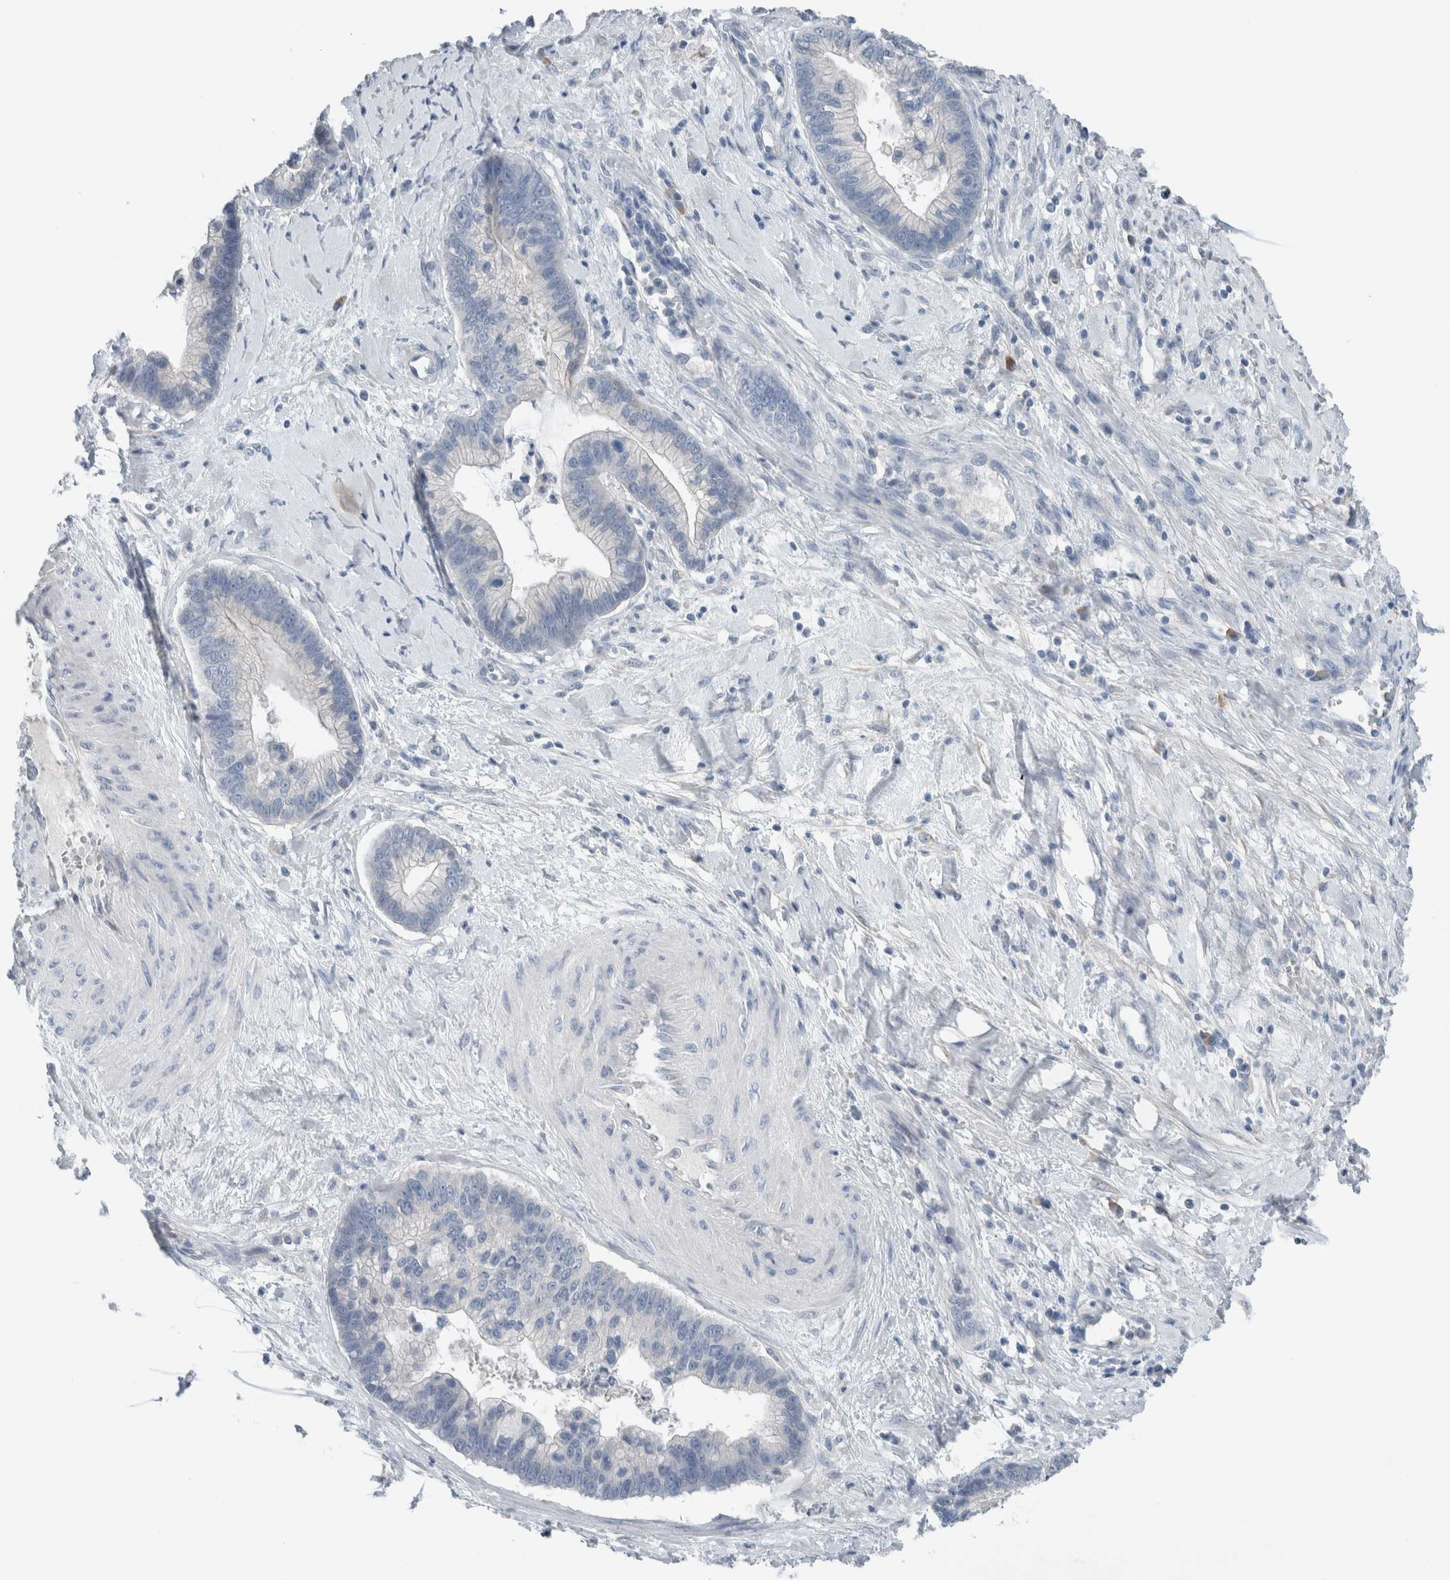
{"staining": {"intensity": "negative", "quantity": "none", "location": "none"}, "tissue": "cervical cancer", "cell_type": "Tumor cells", "image_type": "cancer", "snomed": [{"axis": "morphology", "description": "Adenocarcinoma, NOS"}, {"axis": "topography", "description": "Cervix"}], "caption": "The micrograph displays no staining of tumor cells in cervical adenocarcinoma. (Brightfield microscopy of DAB (3,3'-diaminobenzidine) IHC at high magnification).", "gene": "DUOX1", "patient": {"sex": "female", "age": 44}}